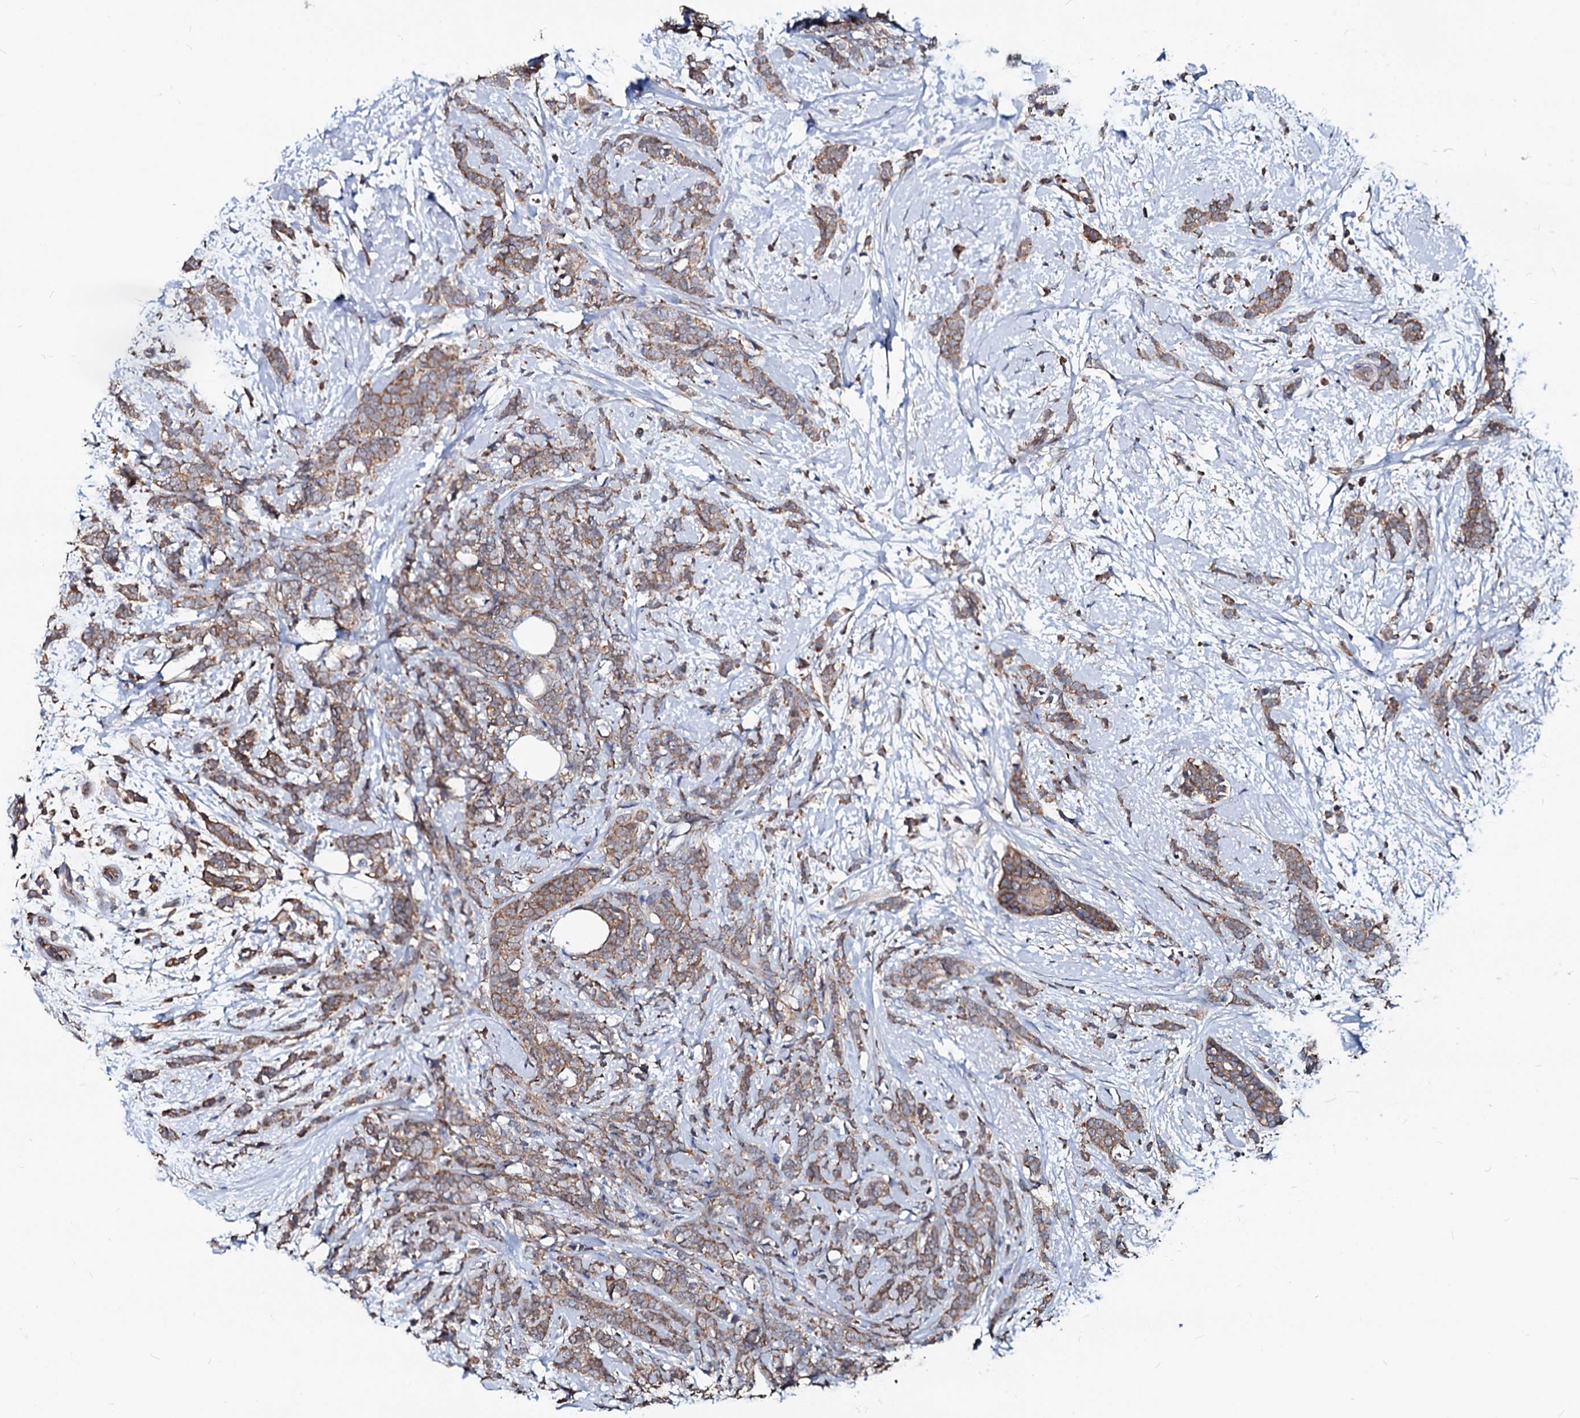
{"staining": {"intensity": "moderate", "quantity": ">75%", "location": "cytoplasmic/membranous"}, "tissue": "breast cancer", "cell_type": "Tumor cells", "image_type": "cancer", "snomed": [{"axis": "morphology", "description": "Lobular carcinoma"}, {"axis": "topography", "description": "Breast"}], "caption": "This is a photomicrograph of IHC staining of breast cancer (lobular carcinoma), which shows moderate expression in the cytoplasmic/membranous of tumor cells.", "gene": "IDI1", "patient": {"sex": "female", "age": 58}}